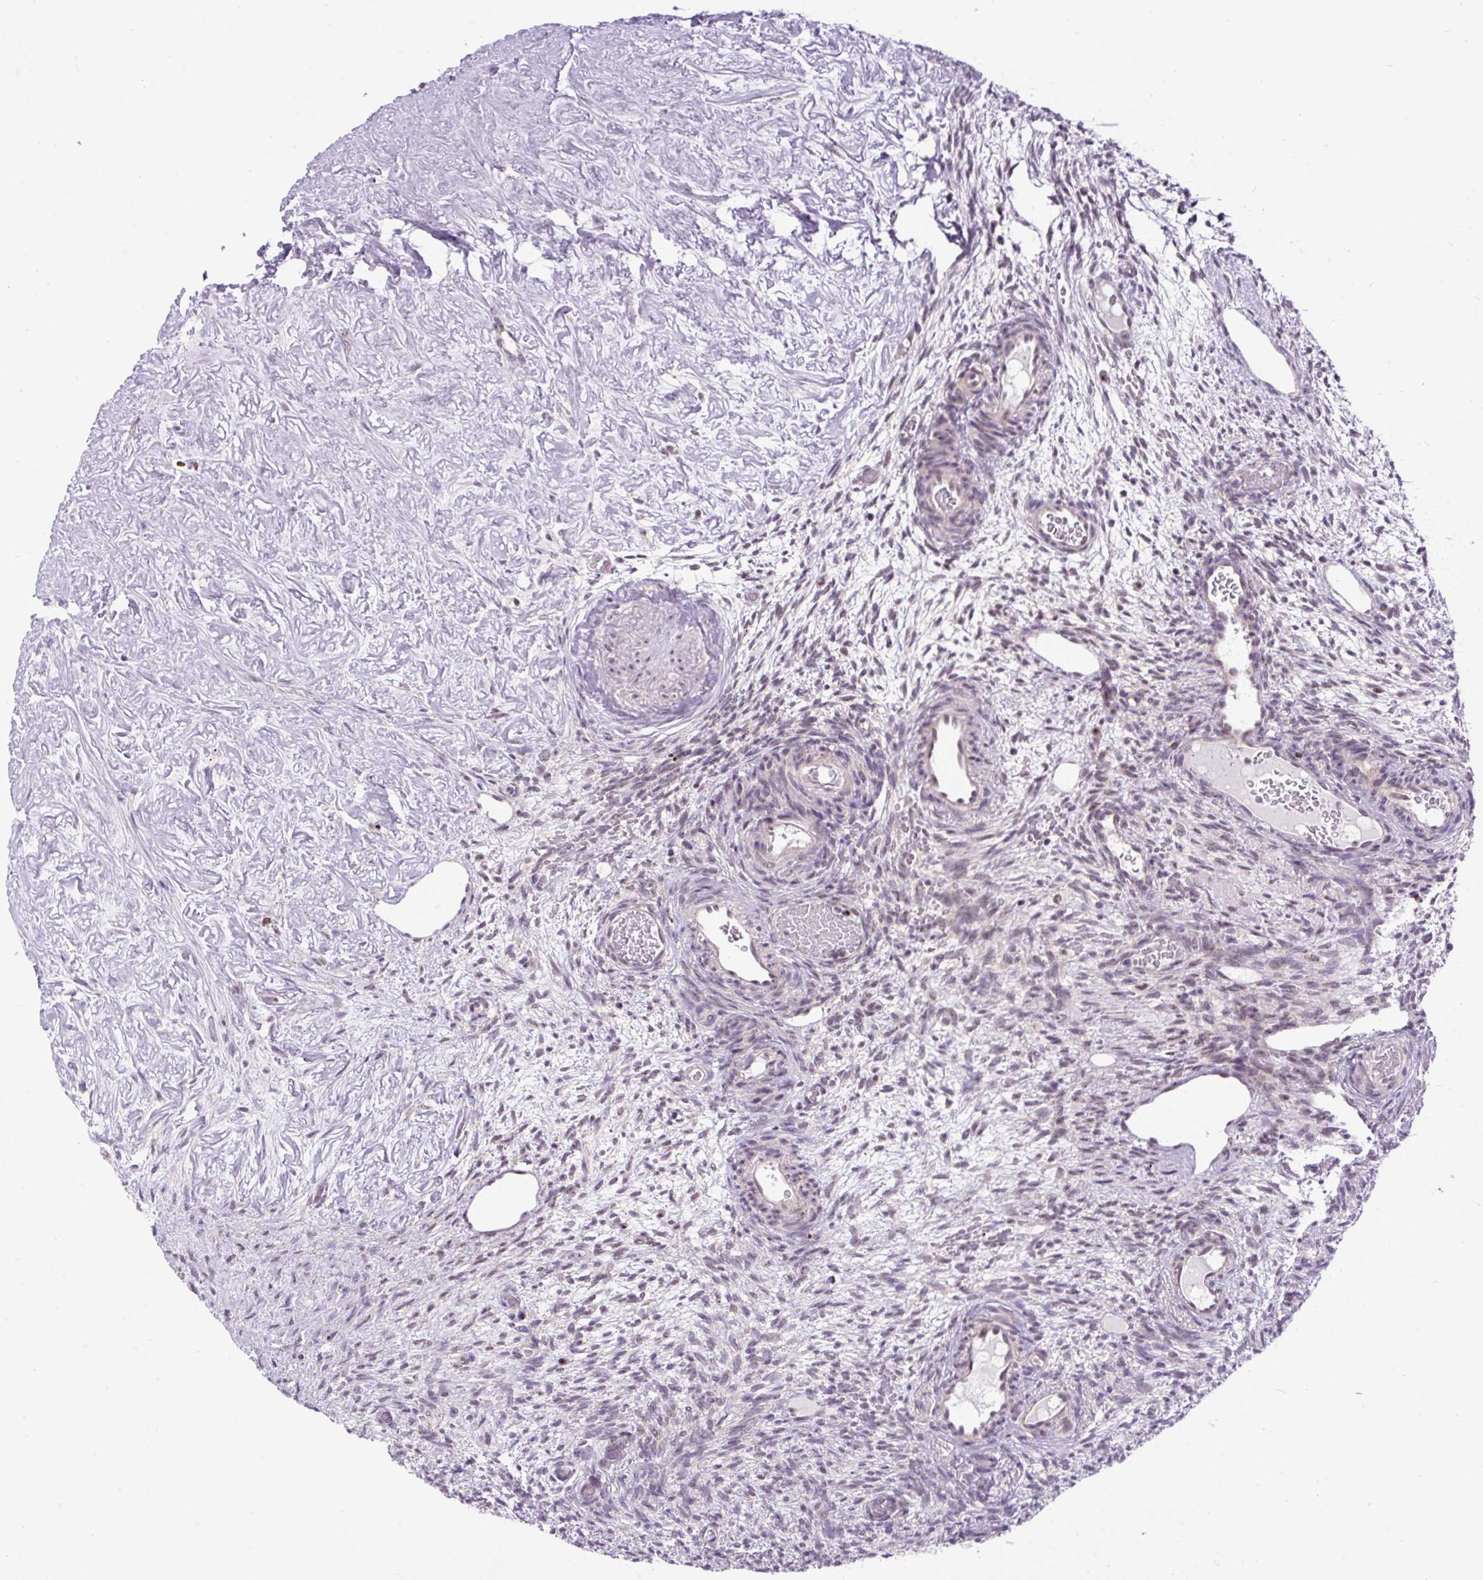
{"staining": {"intensity": "negative", "quantity": "none", "location": "none"}, "tissue": "ovary", "cell_type": "Ovarian stroma cells", "image_type": "normal", "snomed": [{"axis": "morphology", "description": "Normal tissue, NOS"}, {"axis": "topography", "description": "Ovary"}], "caption": "Human ovary stained for a protein using IHC reveals no positivity in ovarian stroma cells.", "gene": "SMC5", "patient": {"sex": "female", "age": 67}}